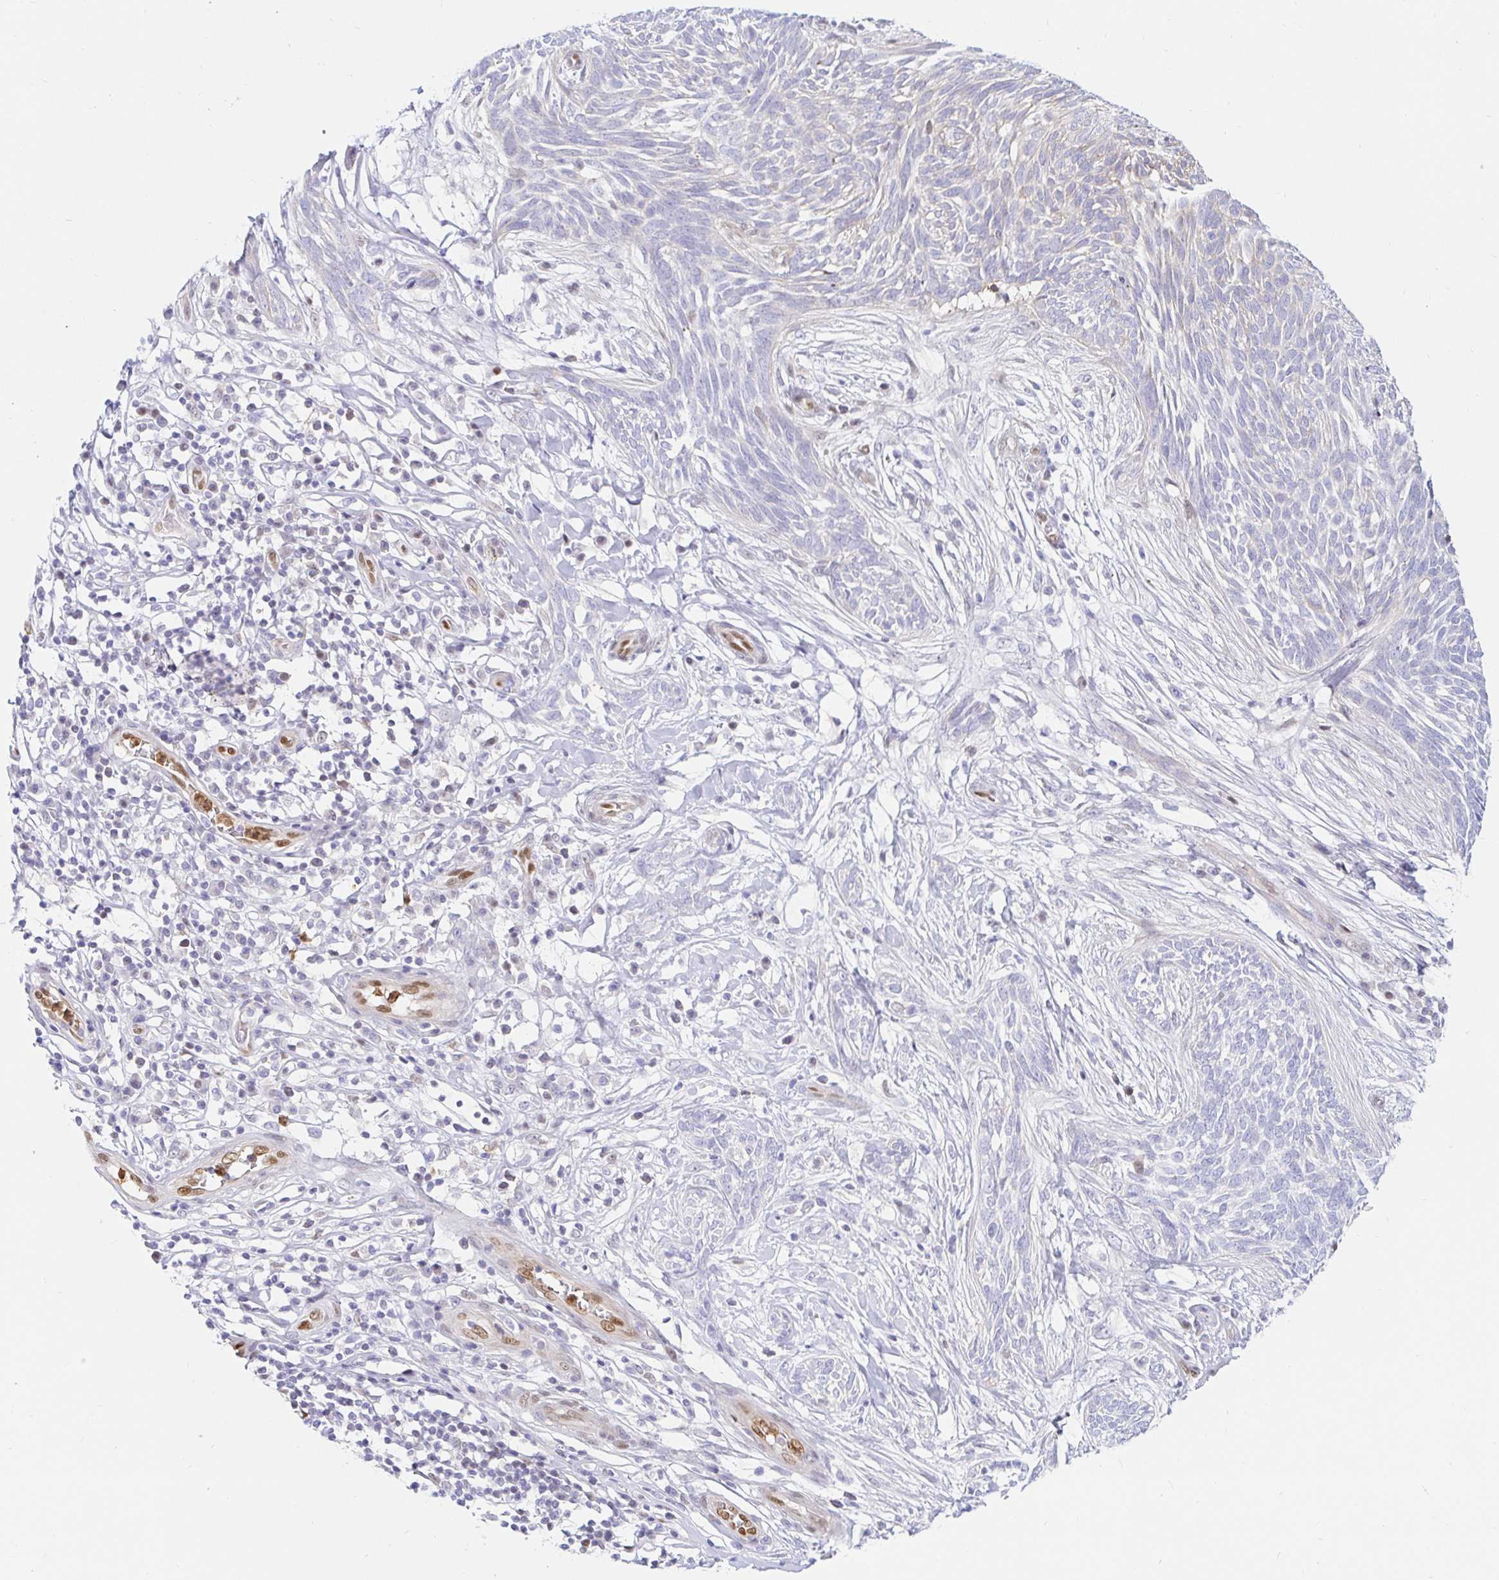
{"staining": {"intensity": "negative", "quantity": "none", "location": "none"}, "tissue": "skin cancer", "cell_type": "Tumor cells", "image_type": "cancer", "snomed": [{"axis": "morphology", "description": "Basal cell carcinoma"}, {"axis": "topography", "description": "Skin"}, {"axis": "topography", "description": "Skin, foot"}], "caption": "This is an immunohistochemistry (IHC) histopathology image of human skin cancer (basal cell carcinoma). There is no staining in tumor cells.", "gene": "HINFP", "patient": {"sex": "female", "age": 86}}